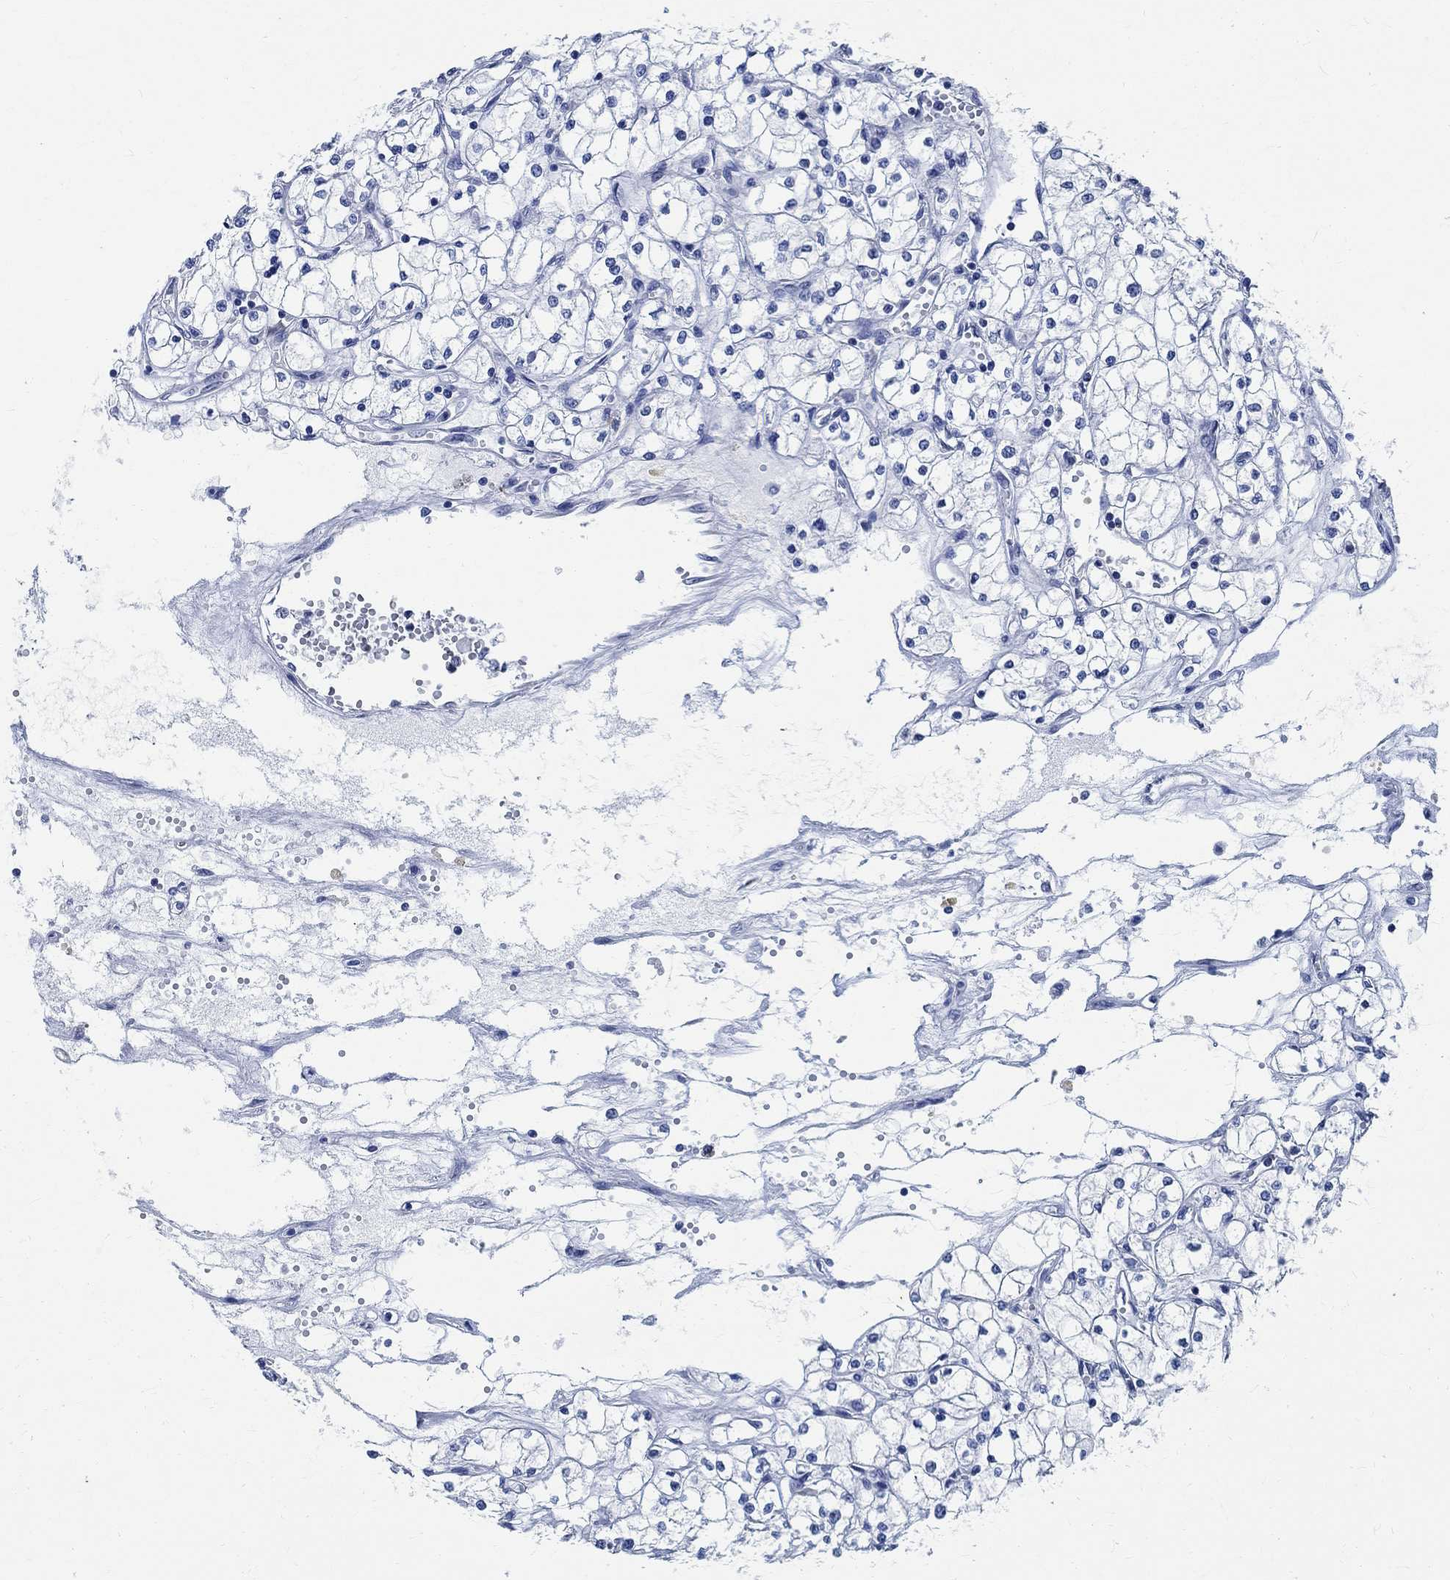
{"staining": {"intensity": "negative", "quantity": "none", "location": "none"}, "tissue": "renal cancer", "cell_type": "Tumor cells", "image_type": "cancer", "snomed": [{"axis": "morphology", "description": "Adenocarcinoma, NOS"}, {"axis": "topography", "description": "Kidney"}], "caption": "Tumor cells are negative for brown protein staining in renal adenocarcinoma. Brightfield microscopy of IHC stained with DAB (3,3'-diaminobenzidine) (brown) and hematoxylin (blue), captured at high magnification.", "gene": "TMEM221", "patient": {"sex": "male", "age": 67}}